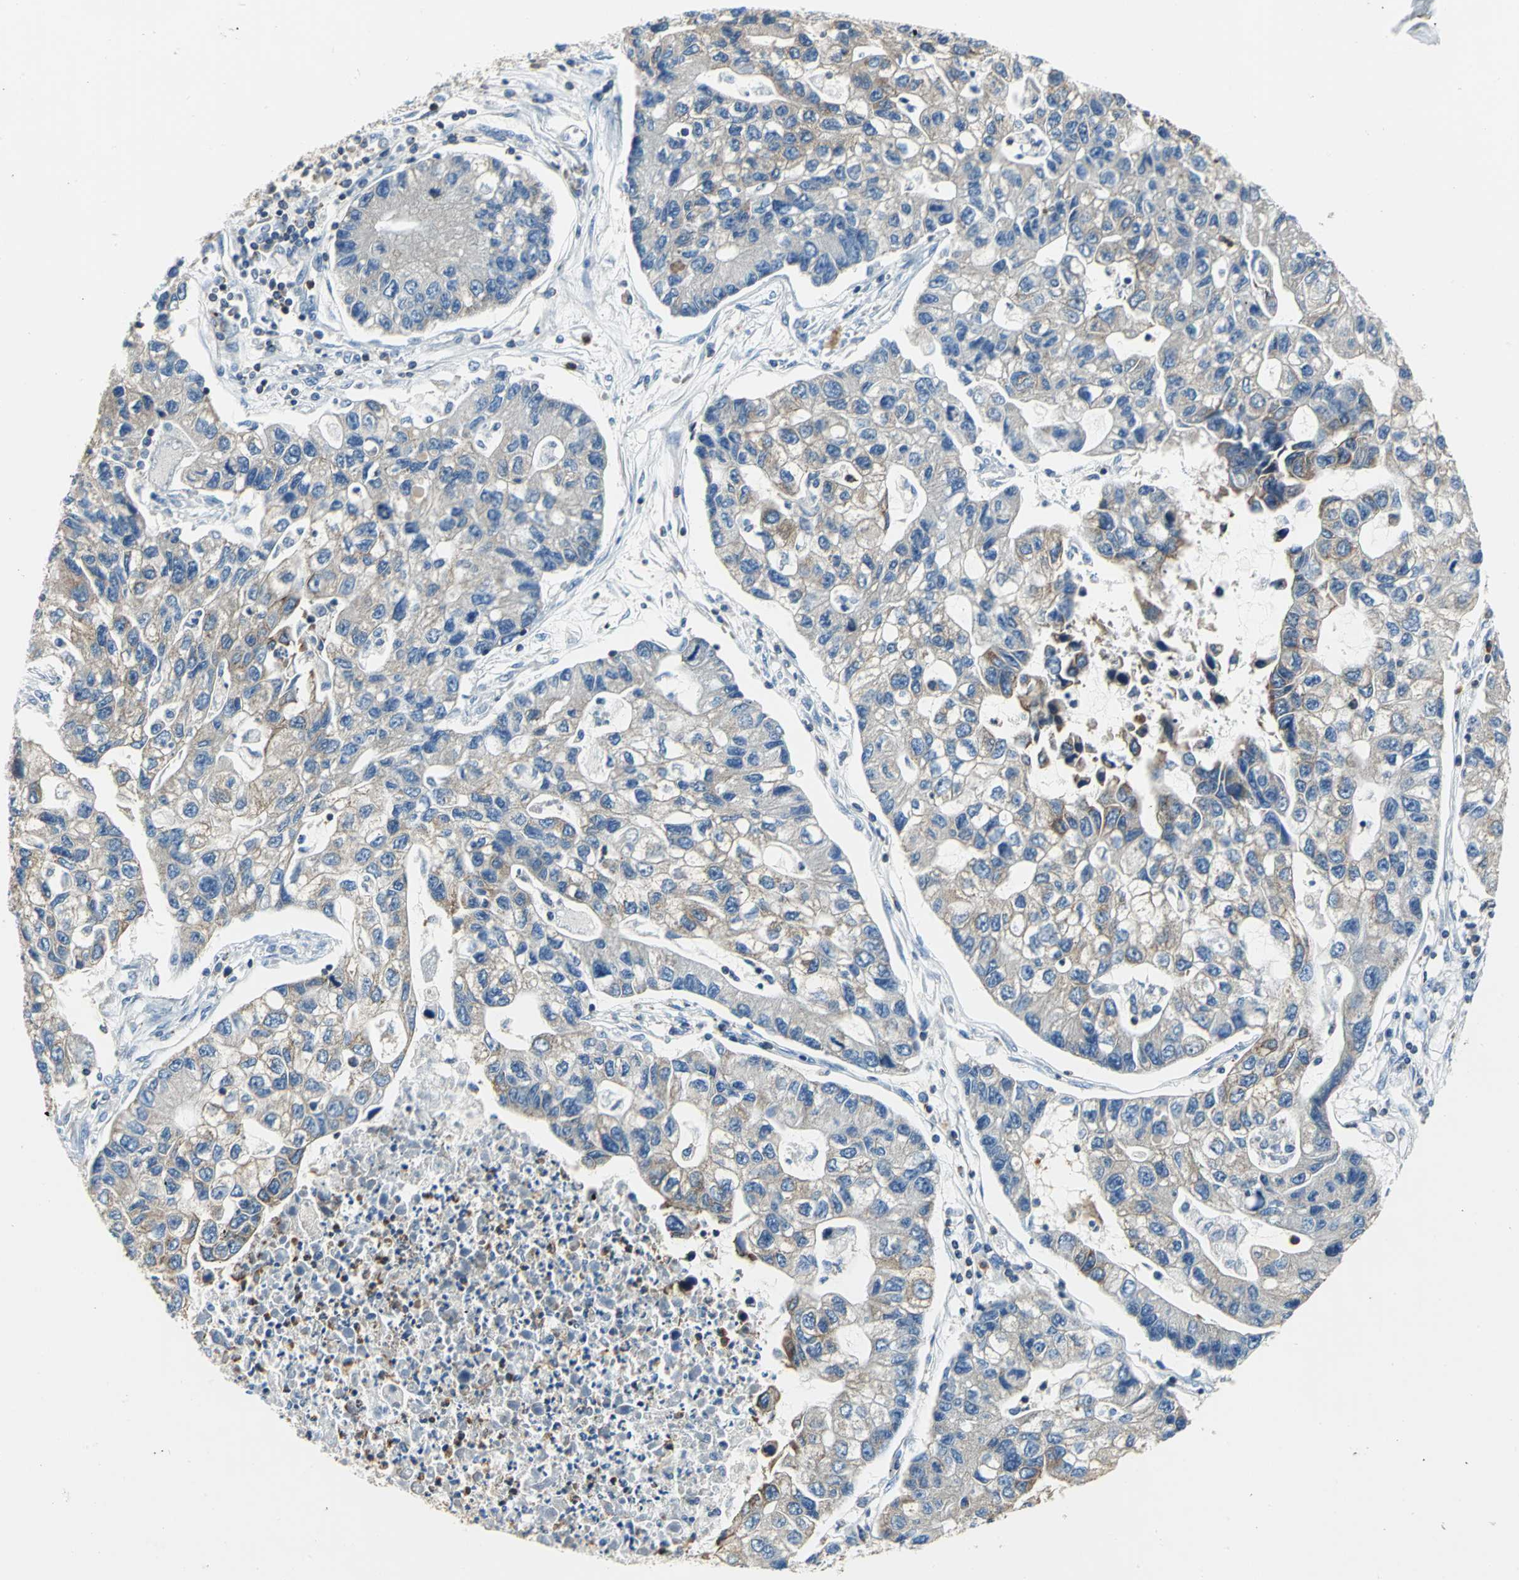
{"staining": {"intensity": "moderate", "quantity": "25%-75%", "location": "cytoplasmic/membranous"}, "tissue": "lung cancer", "cell_type": "Tumor cells", "image_type": "cancer", "snomed": [{"axis": "morphology", "description": "Adenocarcinoma, NOS"}, {"axis": "topography", "description": "Lung"}], "caption": "A photomicrograph showing moderate cytoplasmic/membranous staining in approximately 25%-75% of tumor cells in lung cancer (adenocarcinoma), as visualized by brown immunohistochemical staining.", "gene": "SEPTIN6", "patient": {"sex": "female", "age": 51}}